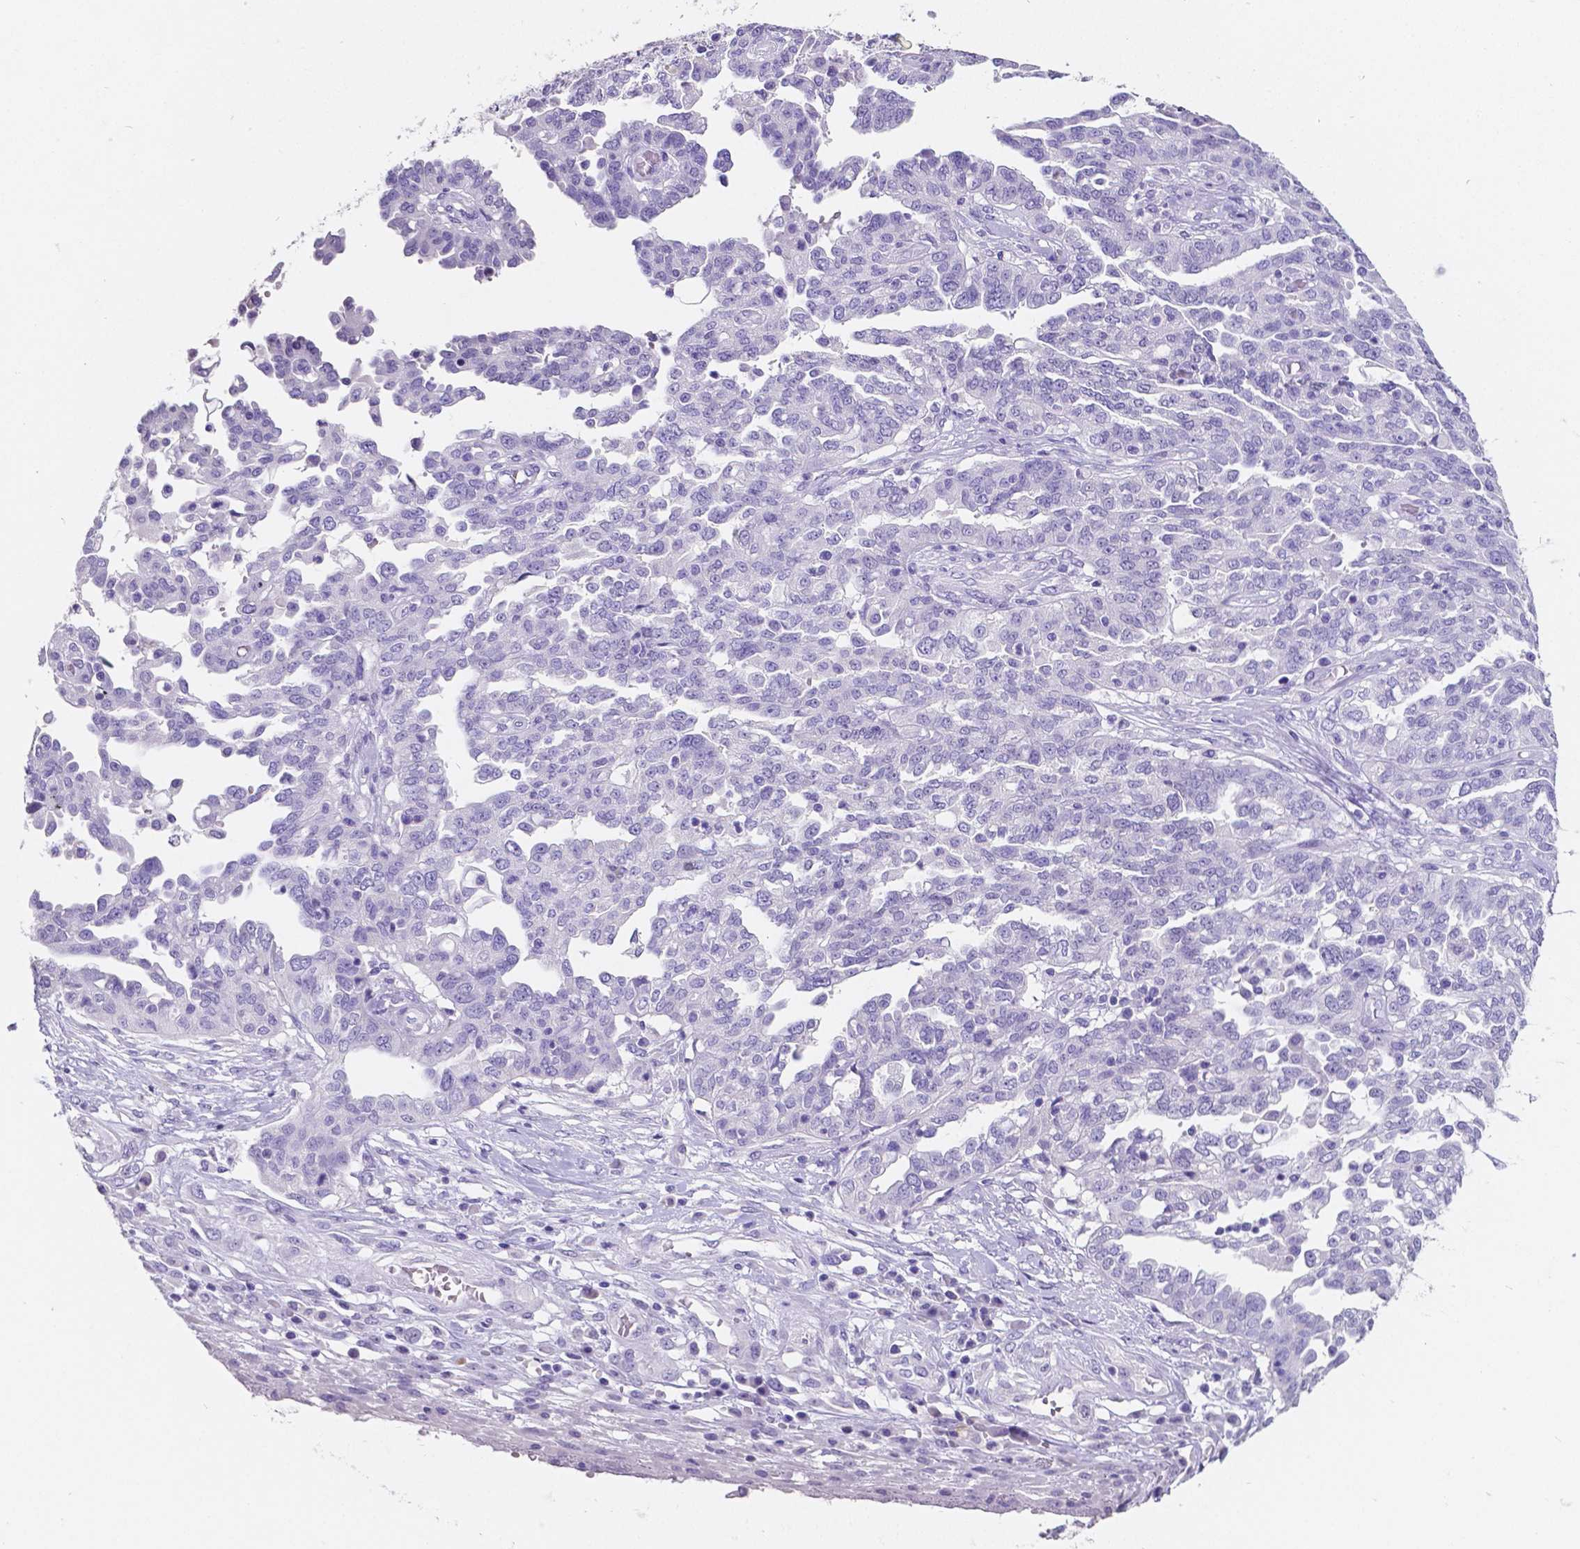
{"staining": {"intensity": "negative", "quantity": "none", "location": "none"}, "tissue": "ovarian cancer", "cell_type": "Tumor cells", "image_type": "cancer", "snomed": [{"axis": "morphology", "description": "Cystadenocarcinoma, serous, NOS"}, {"axis": "topography", "description": "Ovary"}], "caption": "Human serous cystadenocarcinoma (ovarian) stained for a protein using IHC displays no positivity in tumor cells.", "gene": "SATB2", "patient": {"sex": "female", "age": 67}}